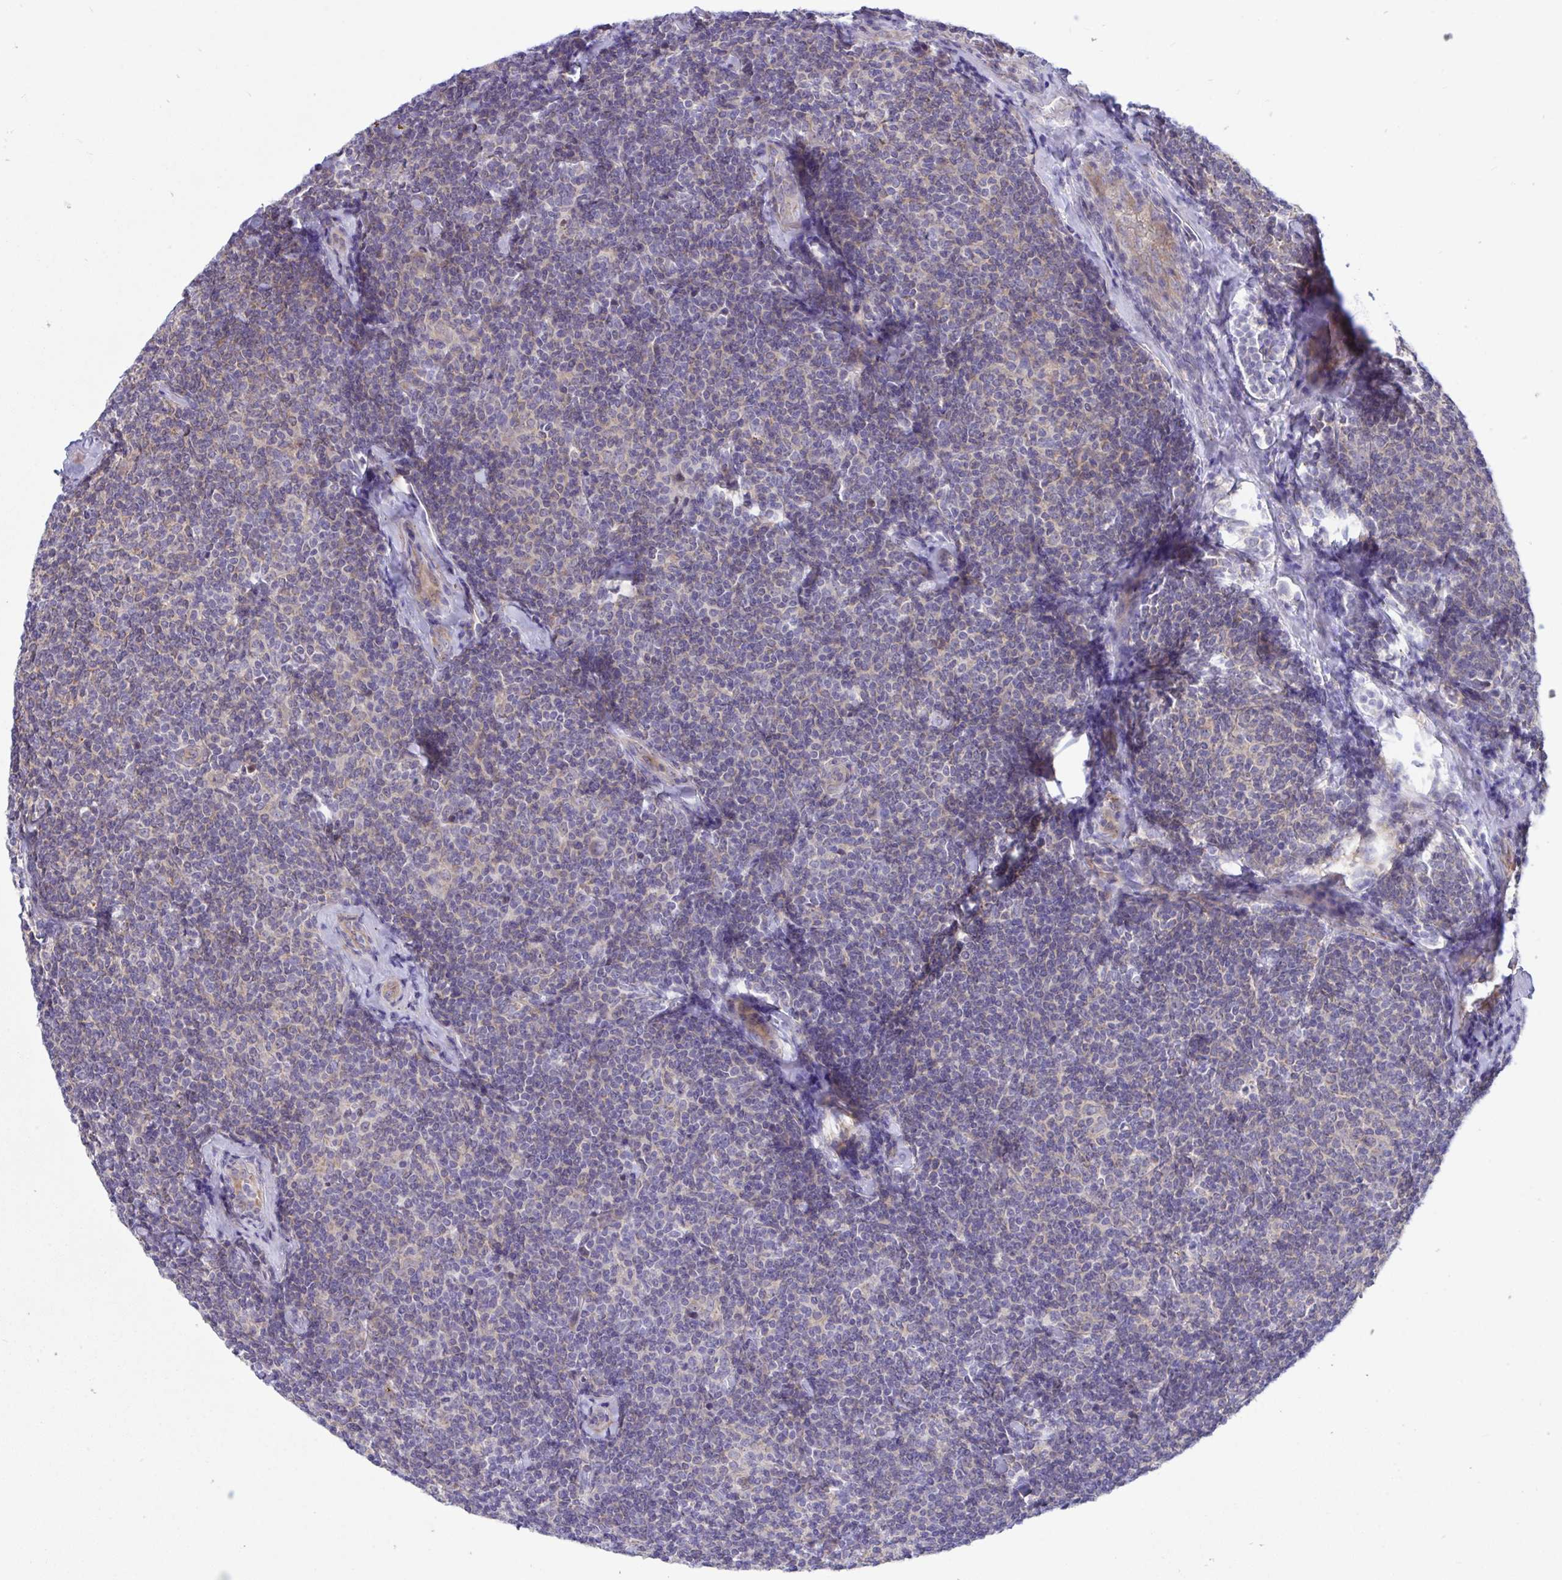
{"staining": {"intensity": "negative", "quantity": "none", "location": "none"}, "tissue": "lymphoma", "cell_type": "Tumor cells", "image_type": "cancer", "snomed": [{"axis": "morphology", "description": "Malignant lymphoma, non-Hodgkin's type, Low grade"}, {"axis": "topography", "description": "Lymph node"}], "caption": "Malignant lymphoma, non-Hodgkin's type (low-grade) was stained to show a protein in brown. There is no significant expression in tumor cells.", "gene": "IL37", "patient": {"sex": "female", "age": 56}}